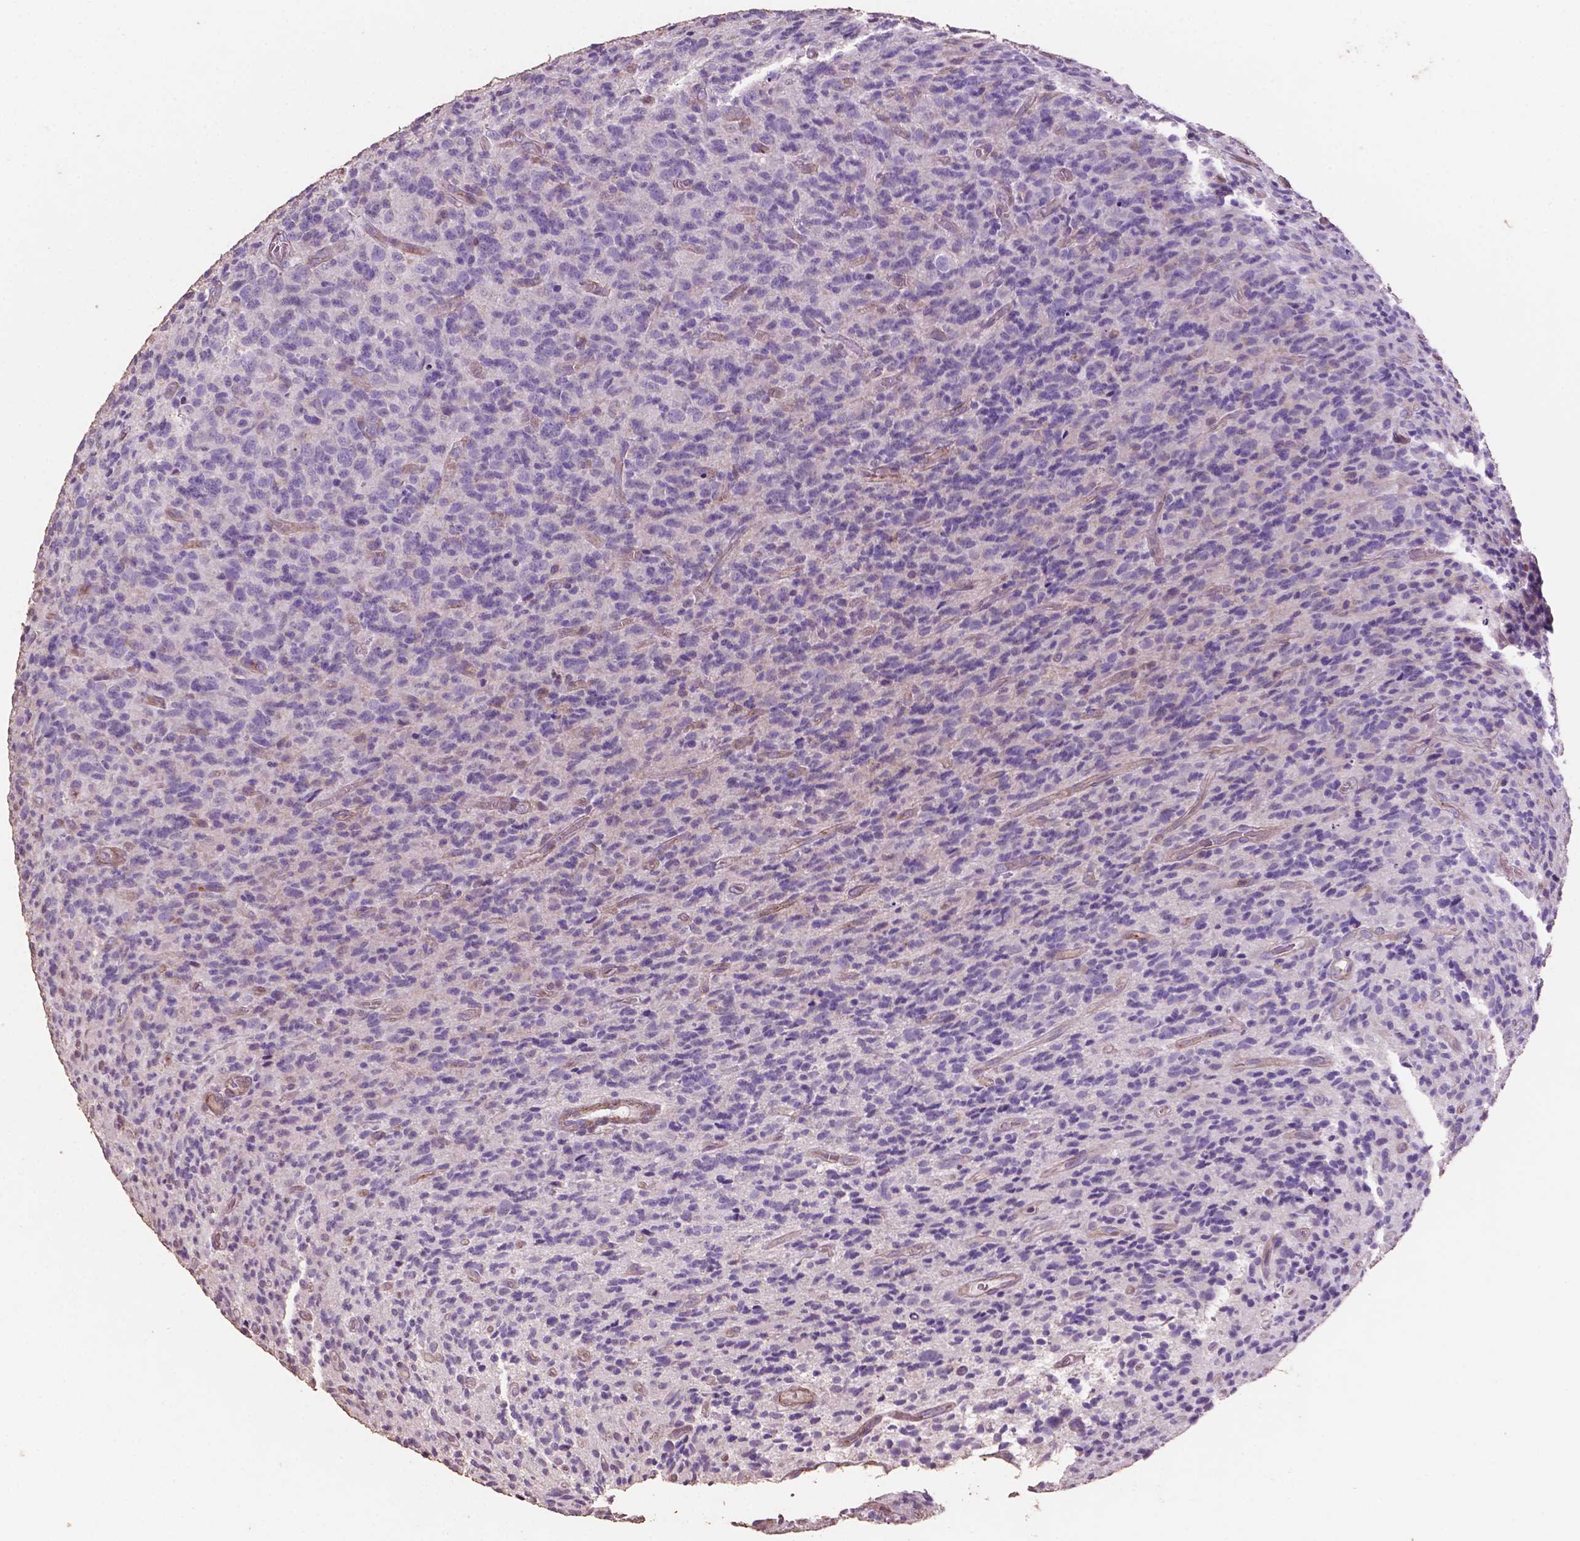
{"staining": {"intensity": "negative", "quantity": "none", "location": "none"}, "tissue": "glioma", "cell_type": "Tumor cells", "image_type": "cancer", "snomed": [{"axis": "morphology", "description": "Glioma, malignant, High grade"}, {"axis": "topography", "description": "Brain"}], "caption": "An immunohistochemistry (IHC) photomicrograph of malignant glioma (high-grade) is shown. There is no staining in tumor cells of malignant glioma (high-grade).", "gene": "COMMD4", "patient": {"sex": "male", "age": 76}}